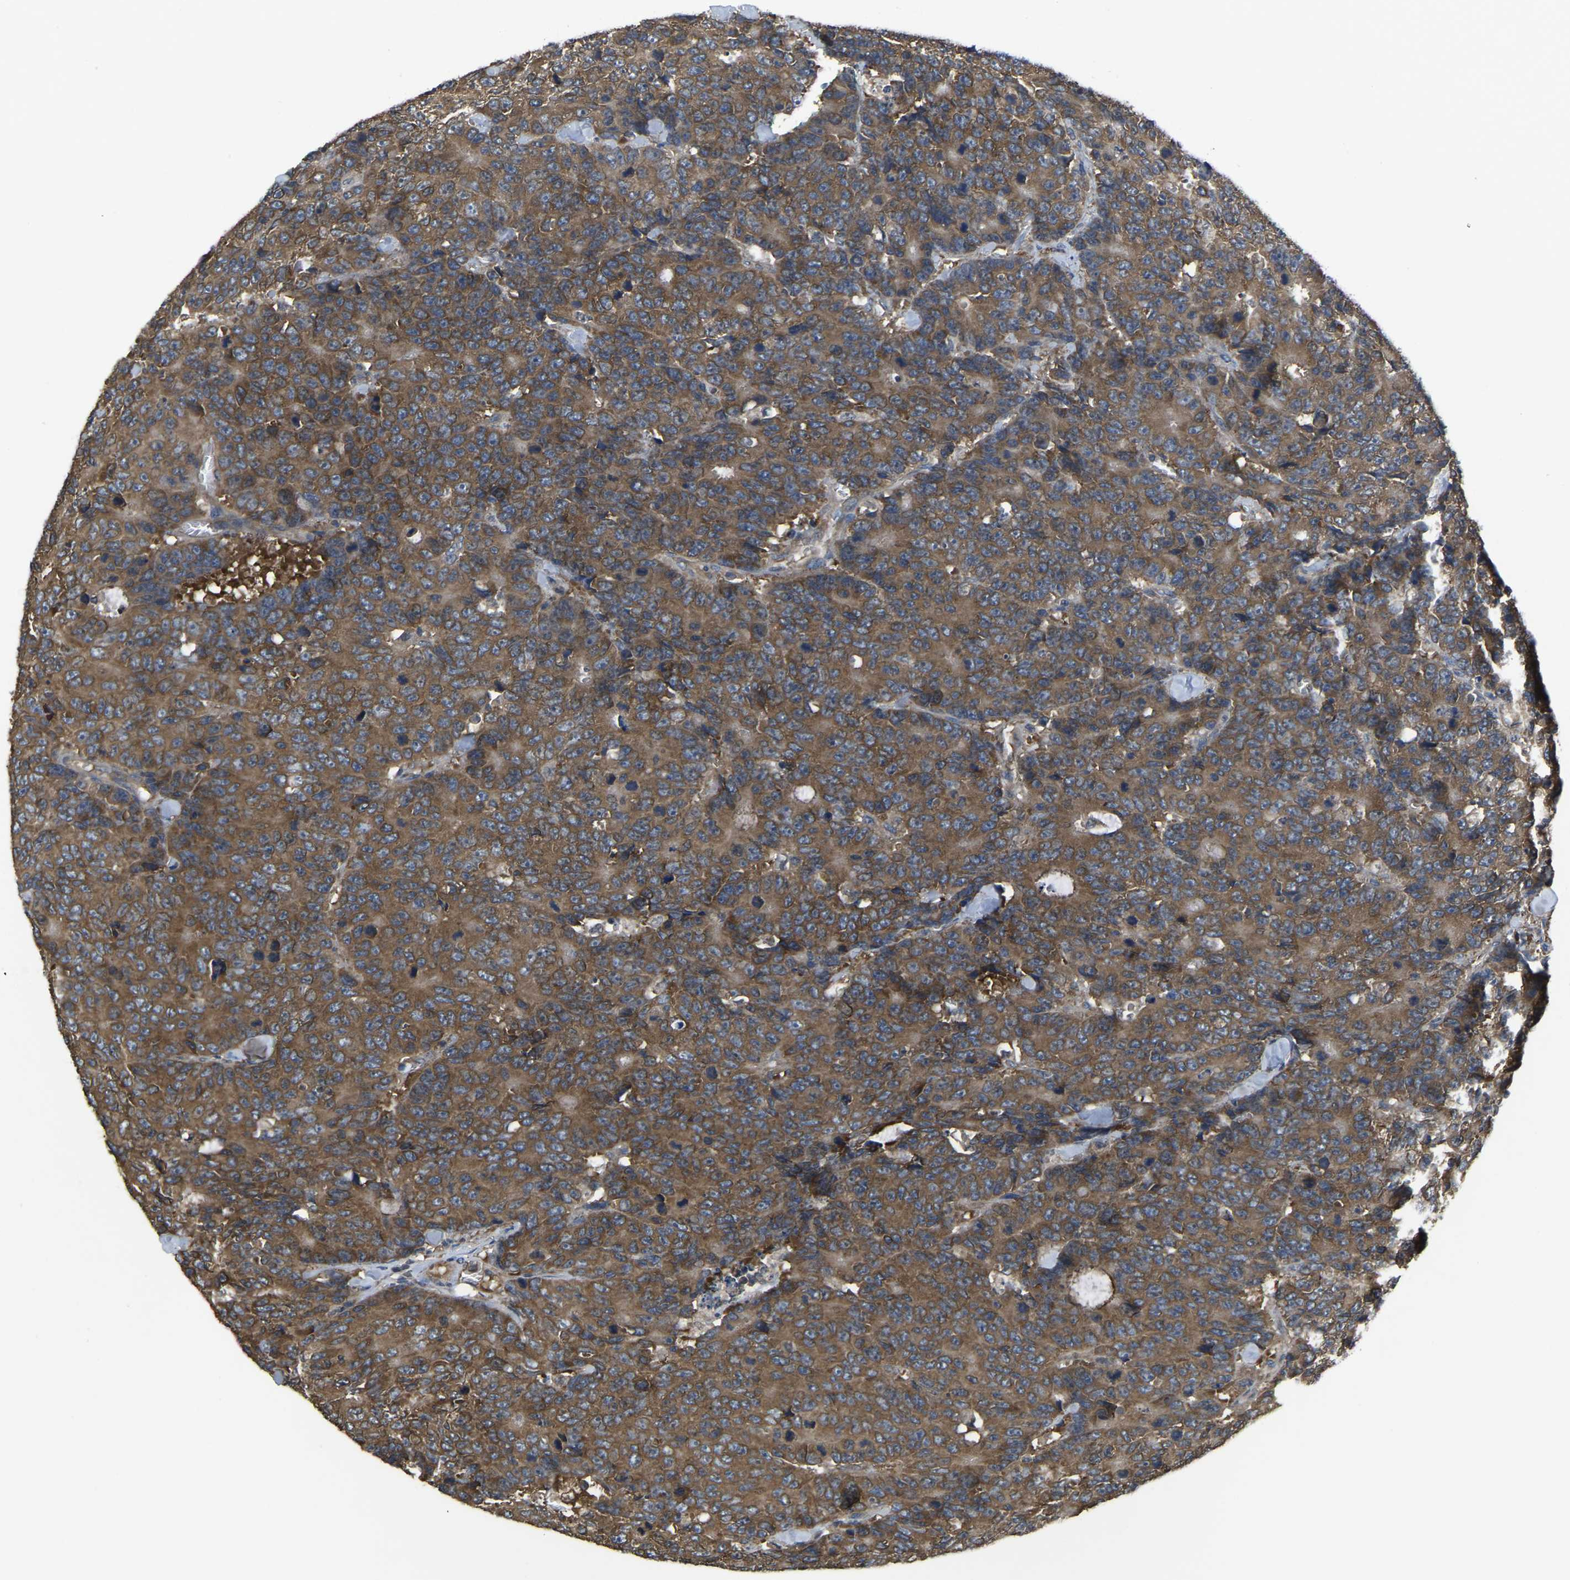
{"staining": {"intensity": "strong", "quantity": ">75%", "location": "cytoplasmic/membranous"}, "tissue": "colorectal cancer", "cell_type": "Tumor cells", "image_type": "cancer", "snomed": [{"axis": "morphology", "description": "Adenocarcinoma, NOS"}, {"axis": "topography", "description": "Colon"}], "caption": "This image demonstrates immunohistochemistry (IHC) staining of human colorectal adenocarcinoma, with high strong cytoplasmic/membranous staining in about >75% of tumor cells.", "gene": "AIMP1", "patient": {"sex": "female", "age": 86}}